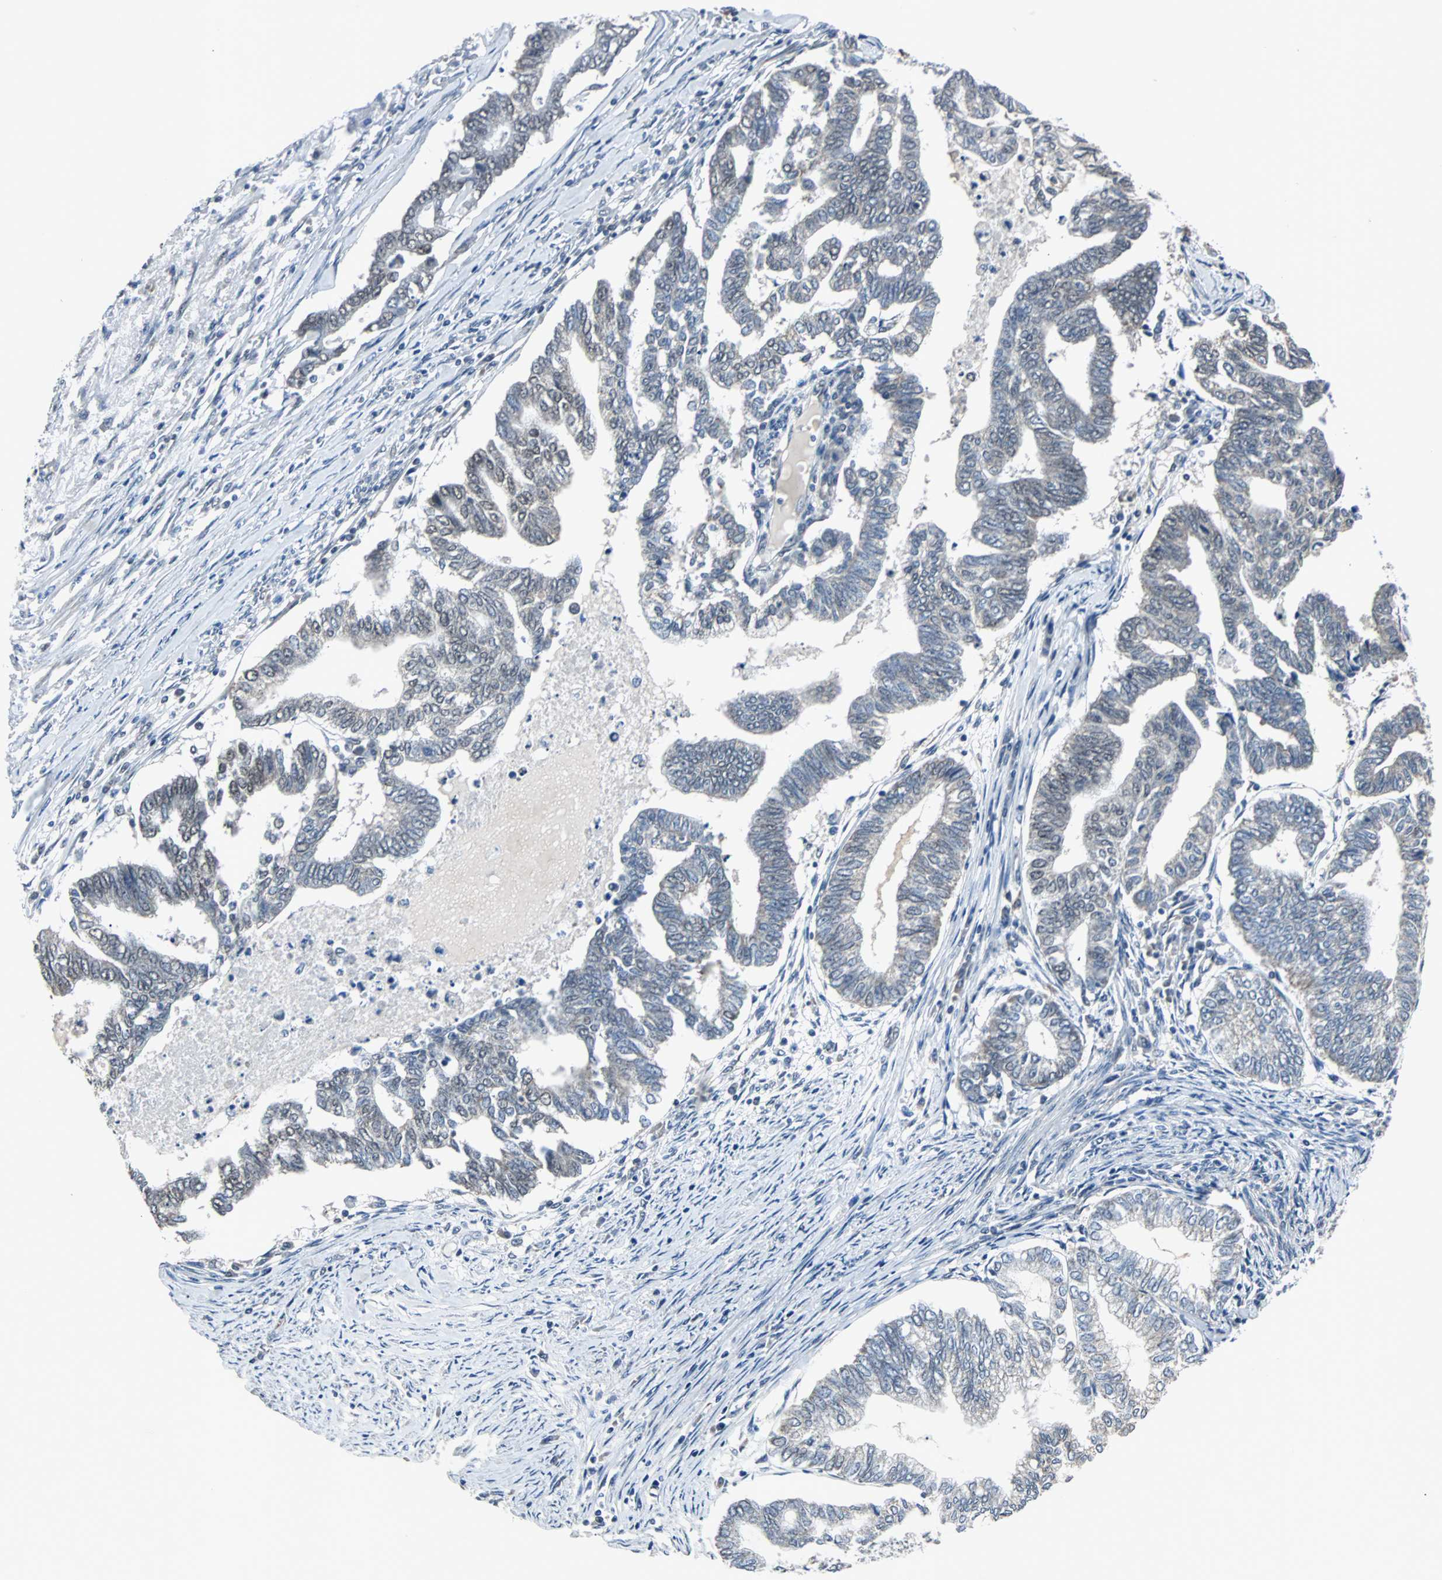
{"staining": {"intensity": "negative", "quantity": "none", "location": "none"}, "tissue": "endometrial cancer", "cell_type": "Tumor cells", "image_type": "cancer", "snomed": [{"axis": "morphology", "description": "Adenocarcinoma, NOS"}, {"axis": "topography", "description": "Endometrium"}], "caption": "This is an immunohistochemistry image of adenocarcinoma (endometrial). There is no expression in tumor cells.", "gene": "ZHX2", "patient": {"sex": "female", "age": 79}}